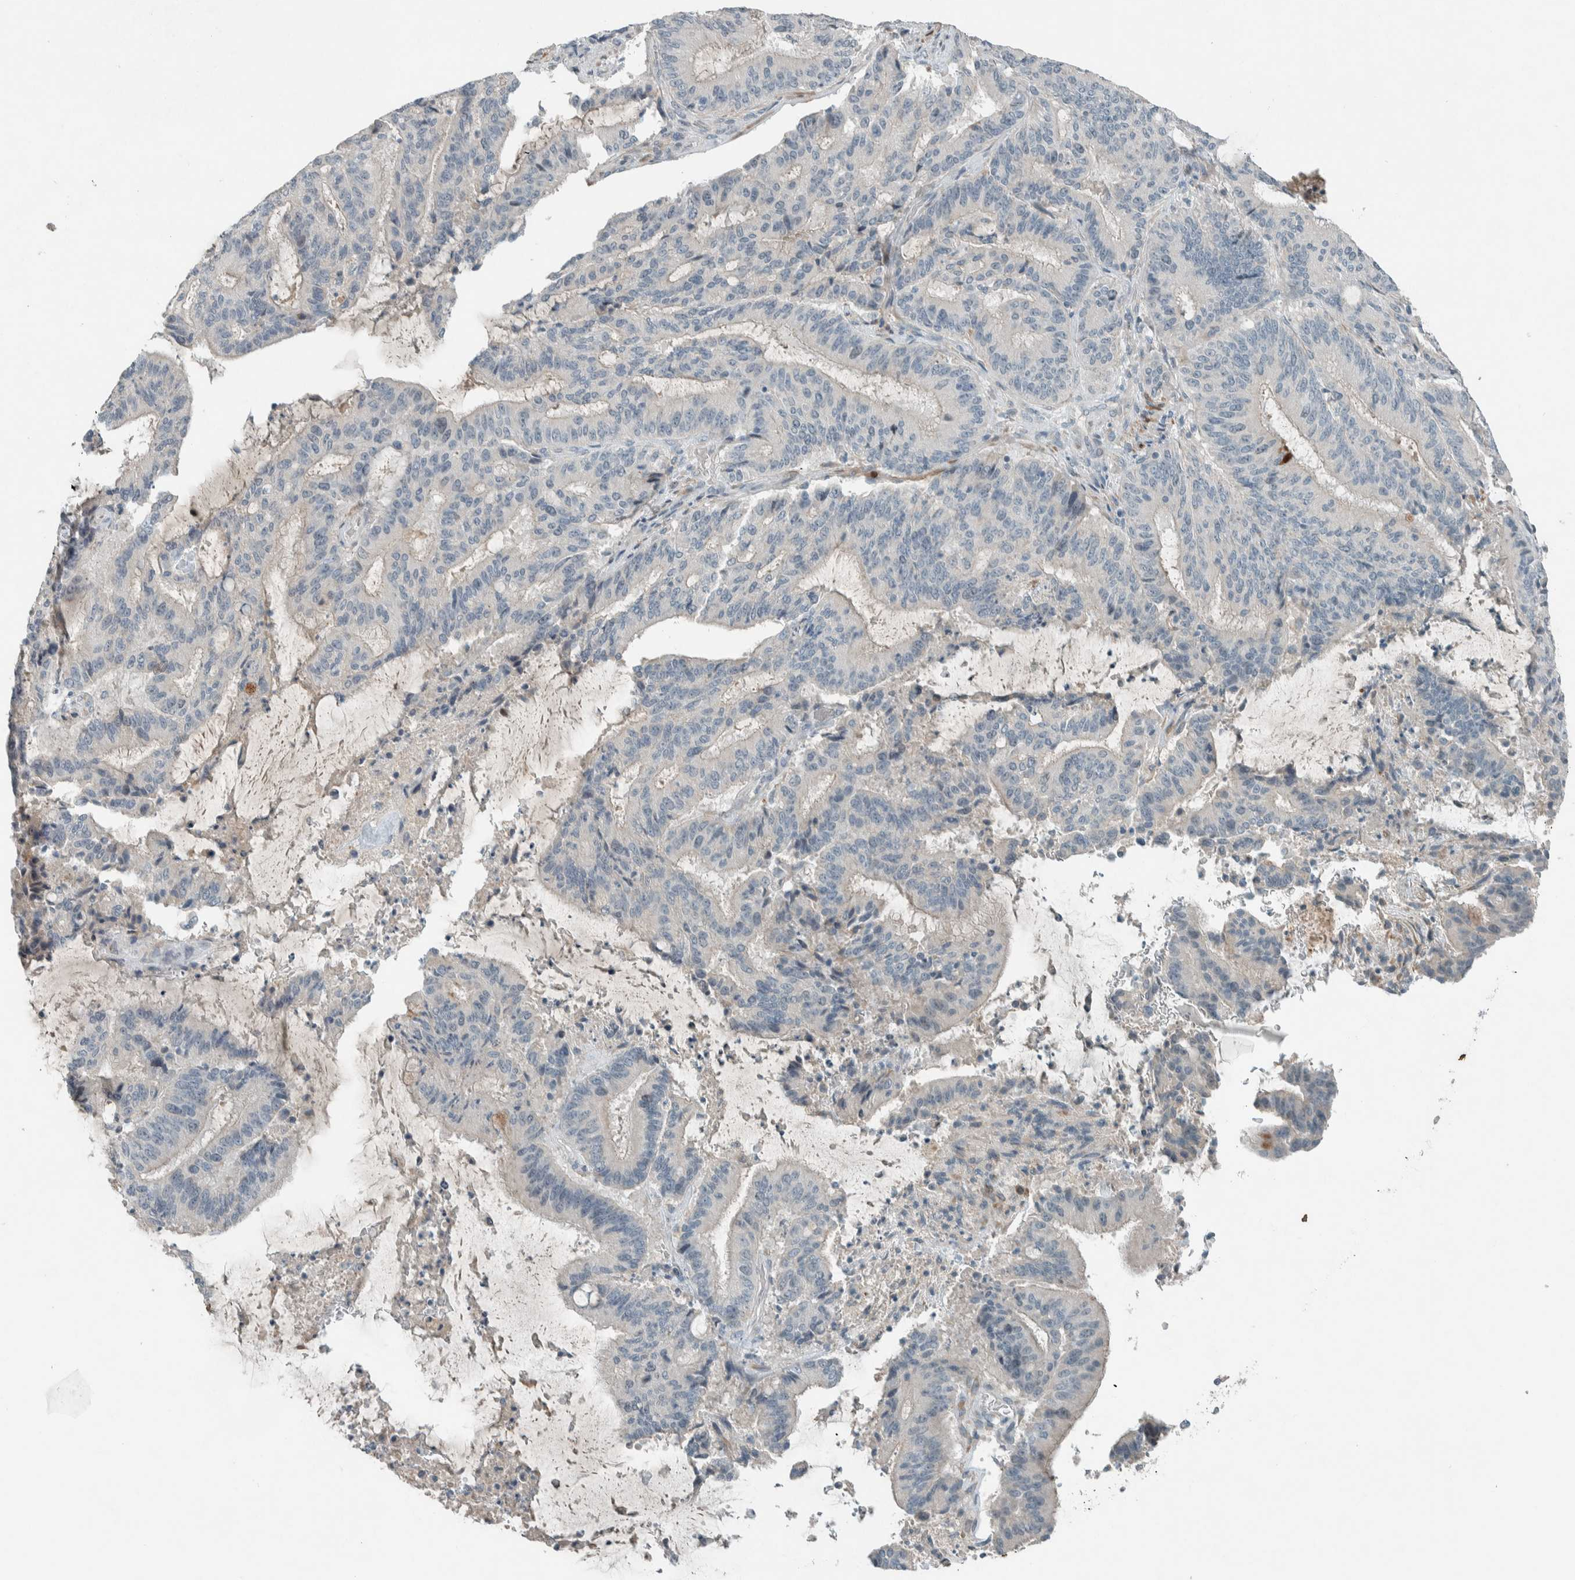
{"staining": {"intensity": "negative", "quantity": "none", "location": "none"}, "tissue": "liver cancer", "cell_type": "Tumor cells", "image_type": "cancer", "snomed": [{"axis": "morphology", "description": "Normal tissue, NOS"}, {"axis": "morphology", "description": "Cholangiocarcinoma"}, {"axis": "topography", "description": "Liver"}, {"axis": "topography", "description": "Peripheral nerve tissue"}], "caption": "Micrograph shows no significant protein expression in tumor cells of liver cancer (cholangiocarcinoma).", "gene": "CERCAM", "patient": {"sex": "female", "age": 73}}